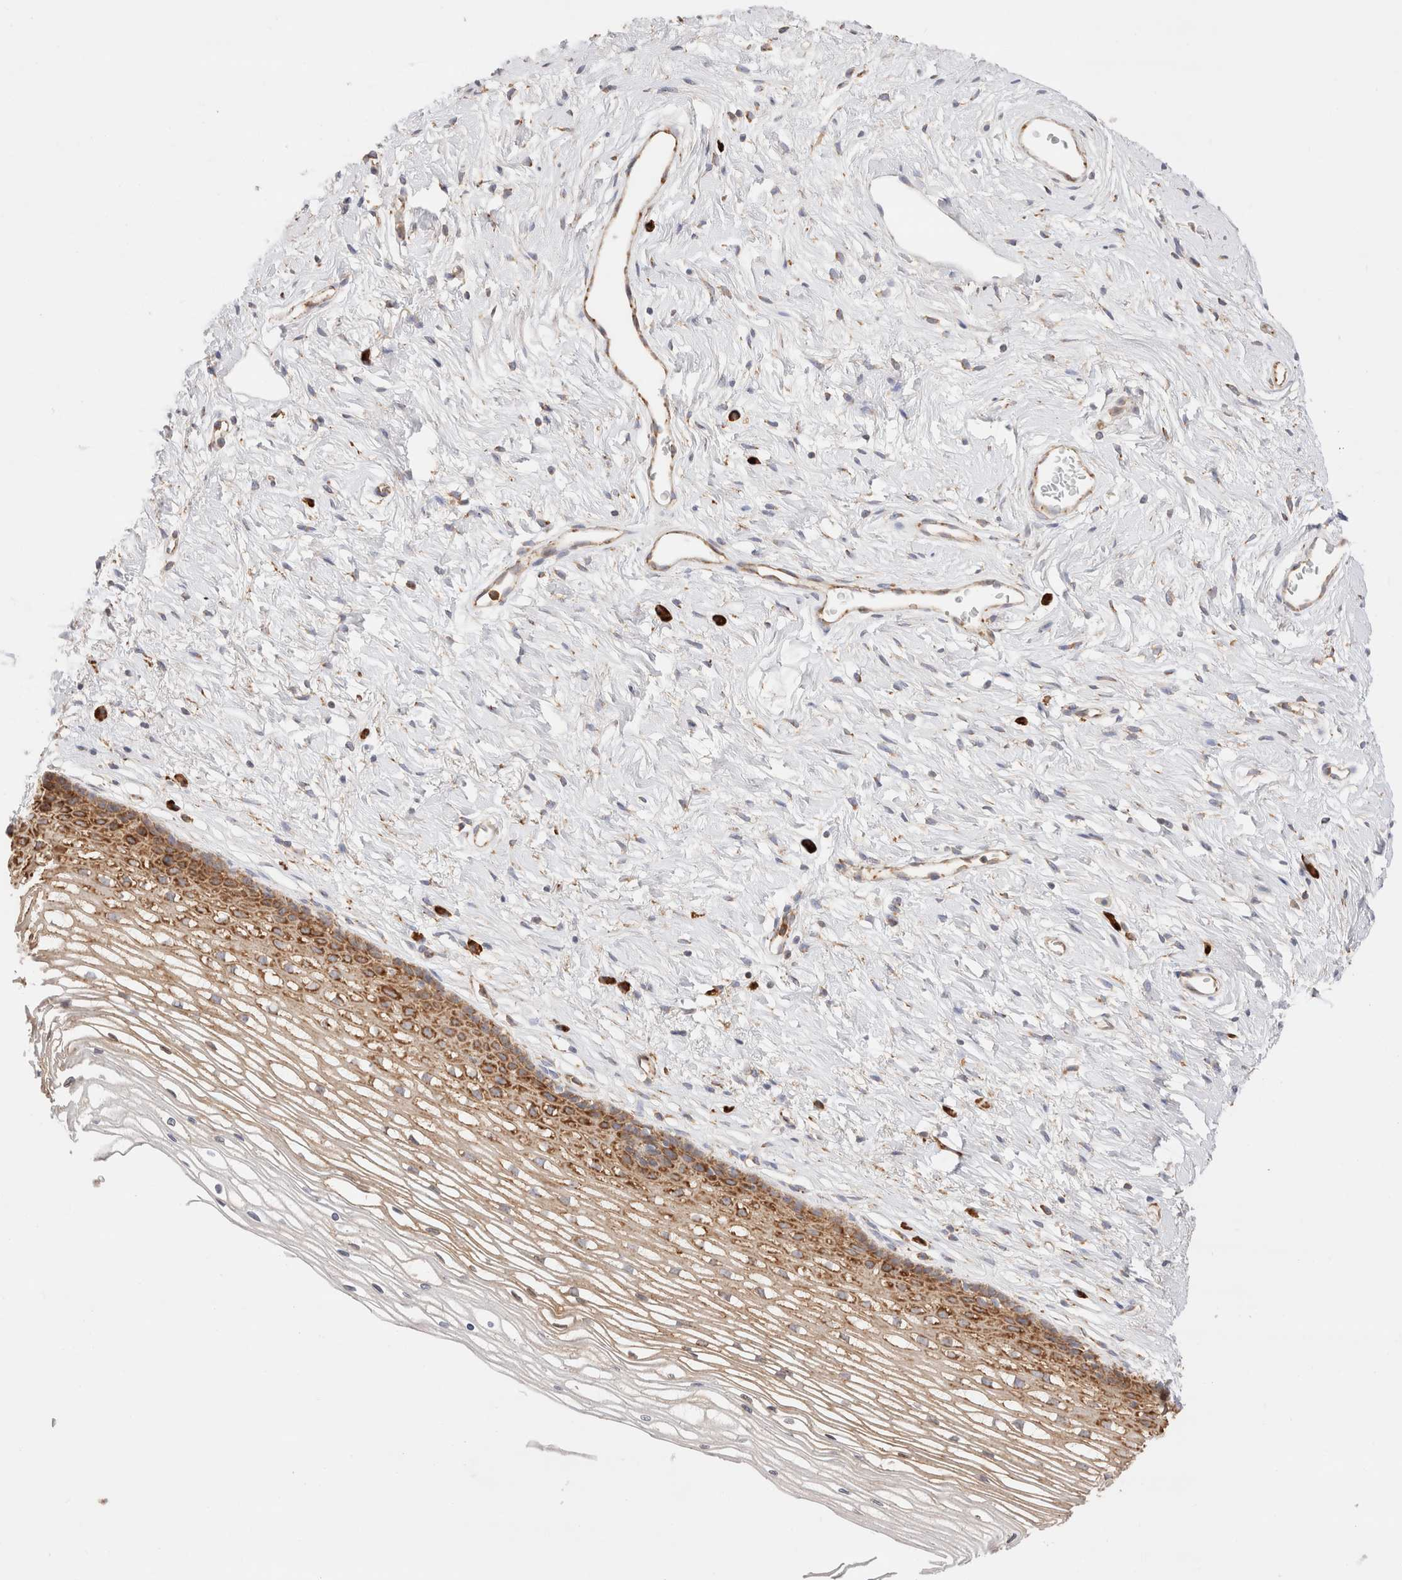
{"staining": {"intensity": "moderate", "quantity": ">75%", "location": "cytoplasmic/membranous"}, "tissue": "cervix", "cell_type": "Glandular cells", "image_type": "normal", "snomed": [{"axis": "morphology", "description": "Normal tissue, NOS"}, {"axis": "topography", "description": "Cervix"}], "caption": "Protein expression analysis of benign cervix exhibits moderate cytoplasmic/membranous positivity in about >75% of glandular cells.", "gene": "ZC2HC1A", "patient": {"sex": "female", "age": 77}}